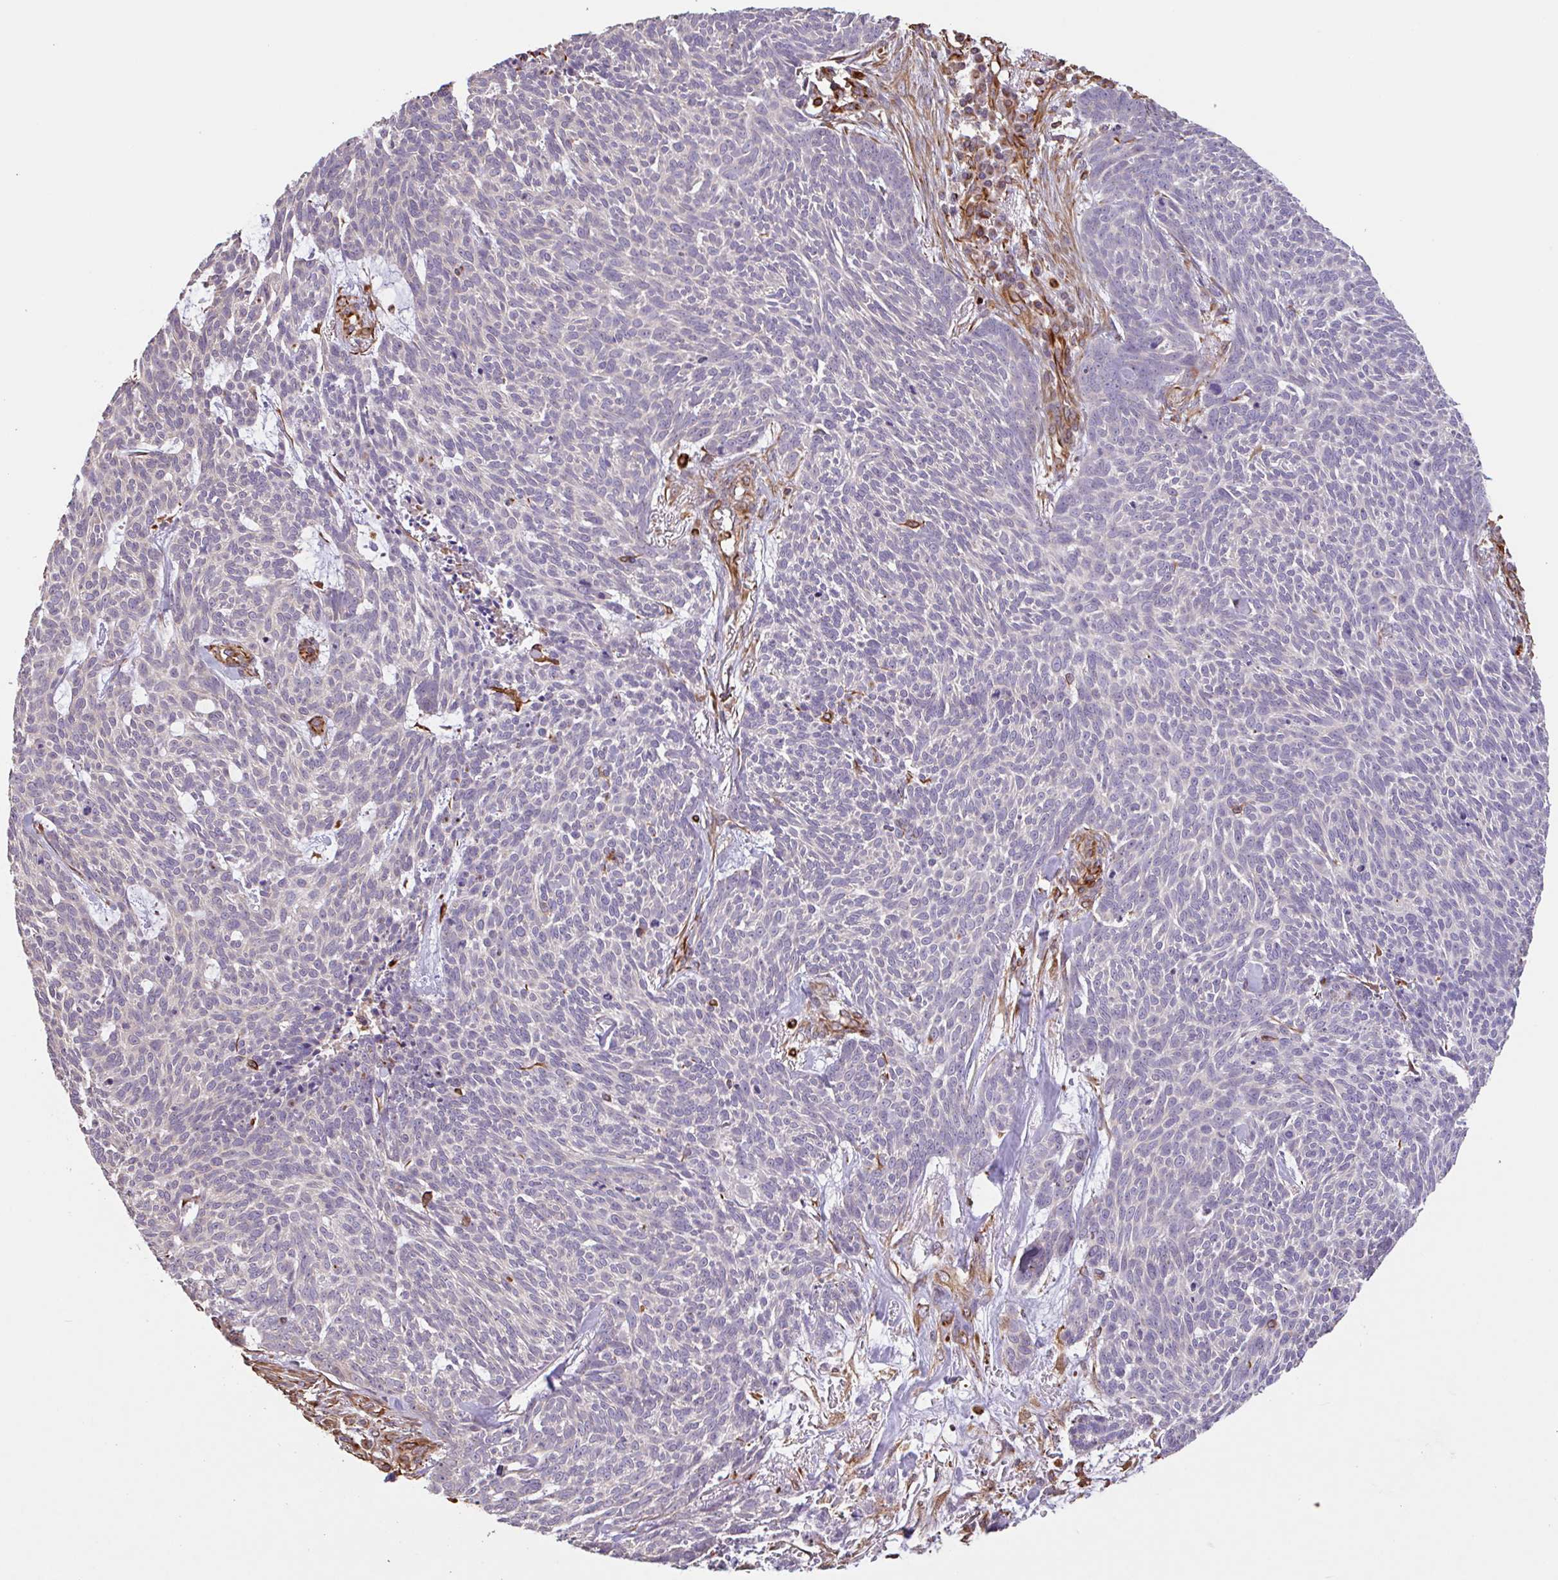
{"staining": {"intensity": "negative", "quantity": "none", "location": "none"}, "tissue": "skin cancer", "cell_type": "Tumor cells", "image_type": "cancer", "snomed": [{"axis": "morphology", "description": "Basal cell carcinoma"}, {"axis": "topography", "description": "Skin"}], "caption": "Tumor cells show no significant positivity in skin basal cell carcinoma.", "gene": "ZNF790", "patient": {"sex": "female", "age": 93}}